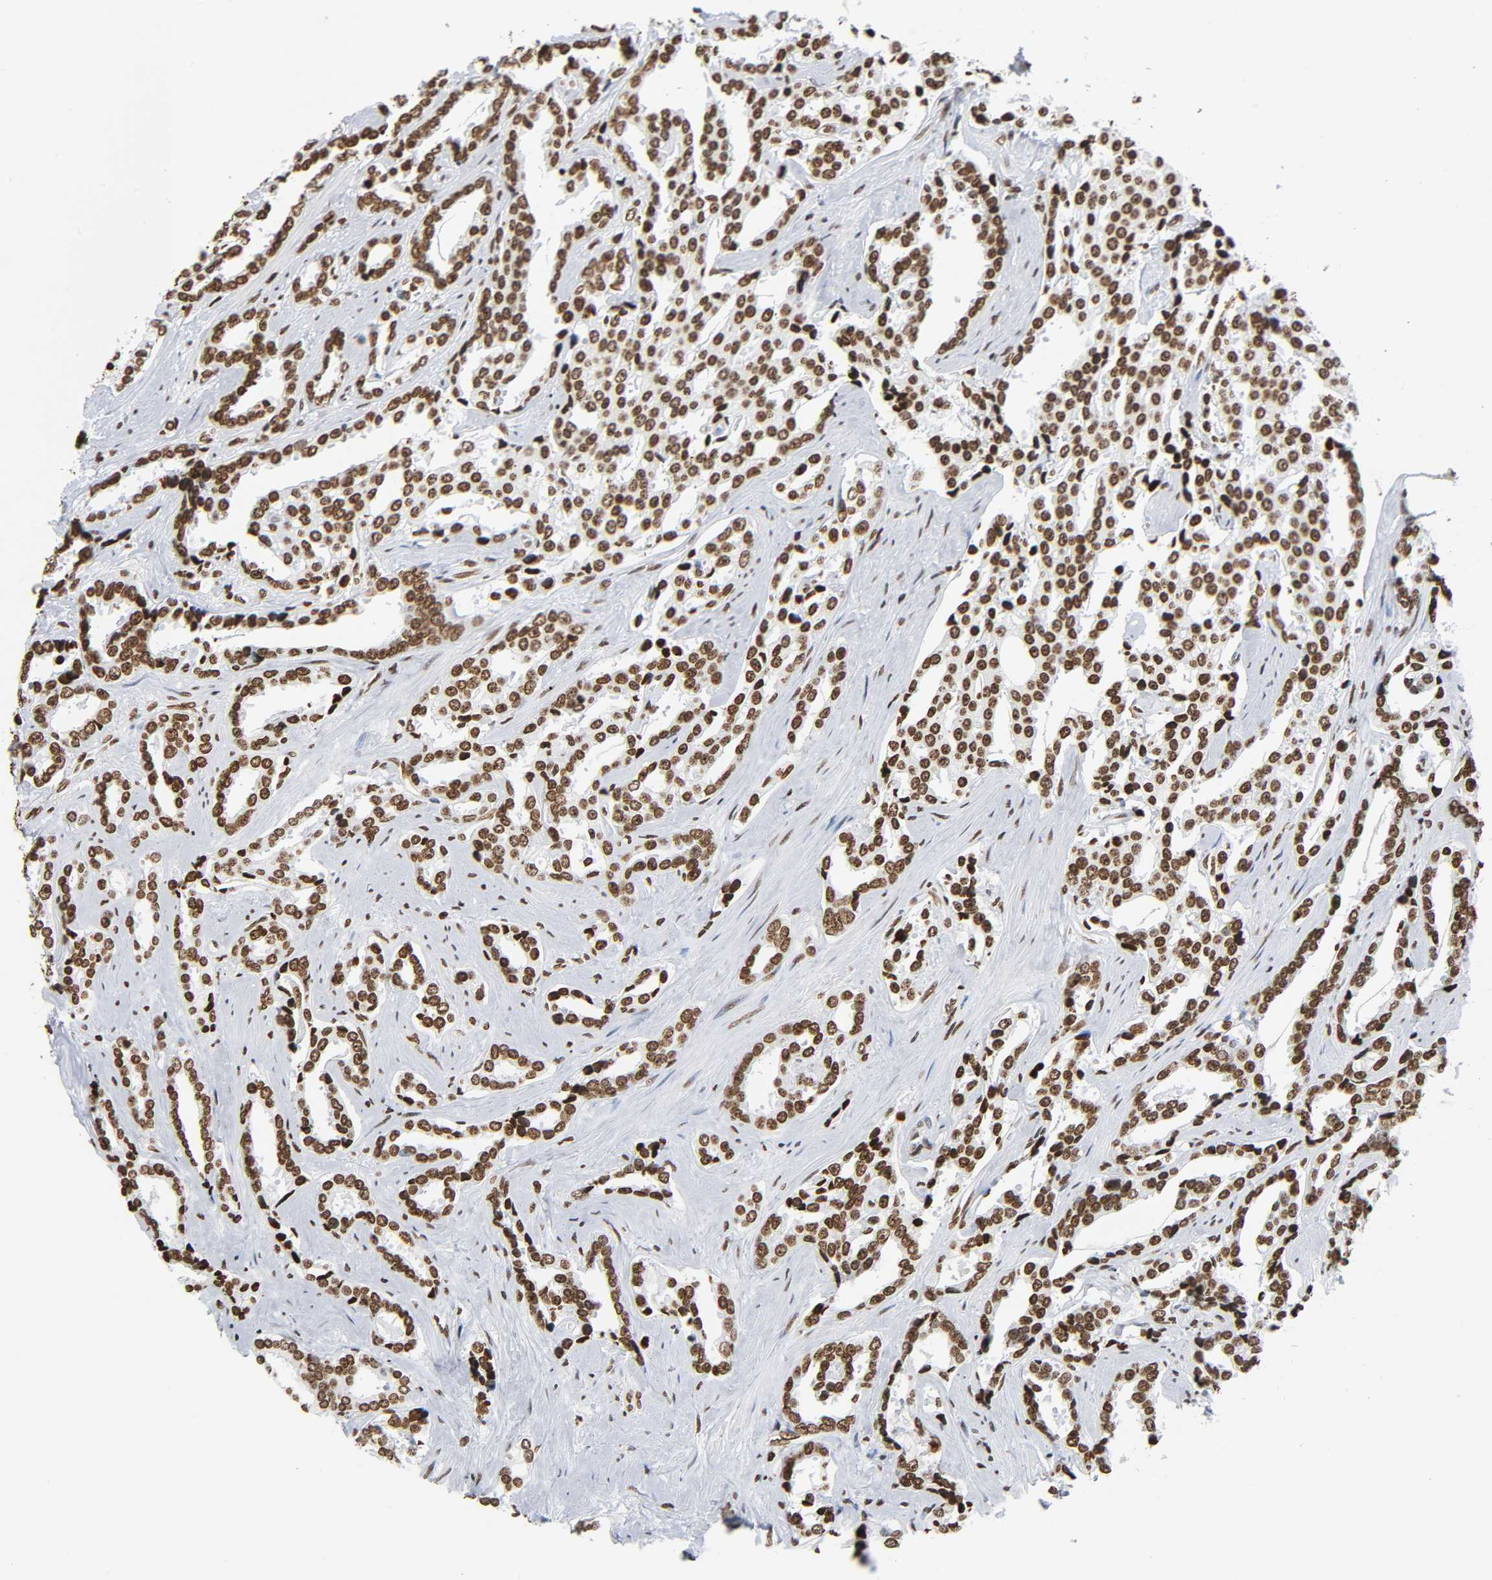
{"staining": {"intensity": "strong", "quantity": ">75%", "location": "nuclear"}, "tissue": "prostate cancer", "cell_type": "Tumor cells", "image_type": "cancer", "snomed": [{"axis": "morphology", "description": "Adenocarcinoma, High grade"}, {"axis": "topography", "description": "Prostate"}], "caption": "This is an image of IHC staining of prostate high-grade adenocarcinoma, which shows strong positivity in the nuclear of tumor cells.", "gene": "HOXA6", "patient": {"sex": "male", "age": 67}}